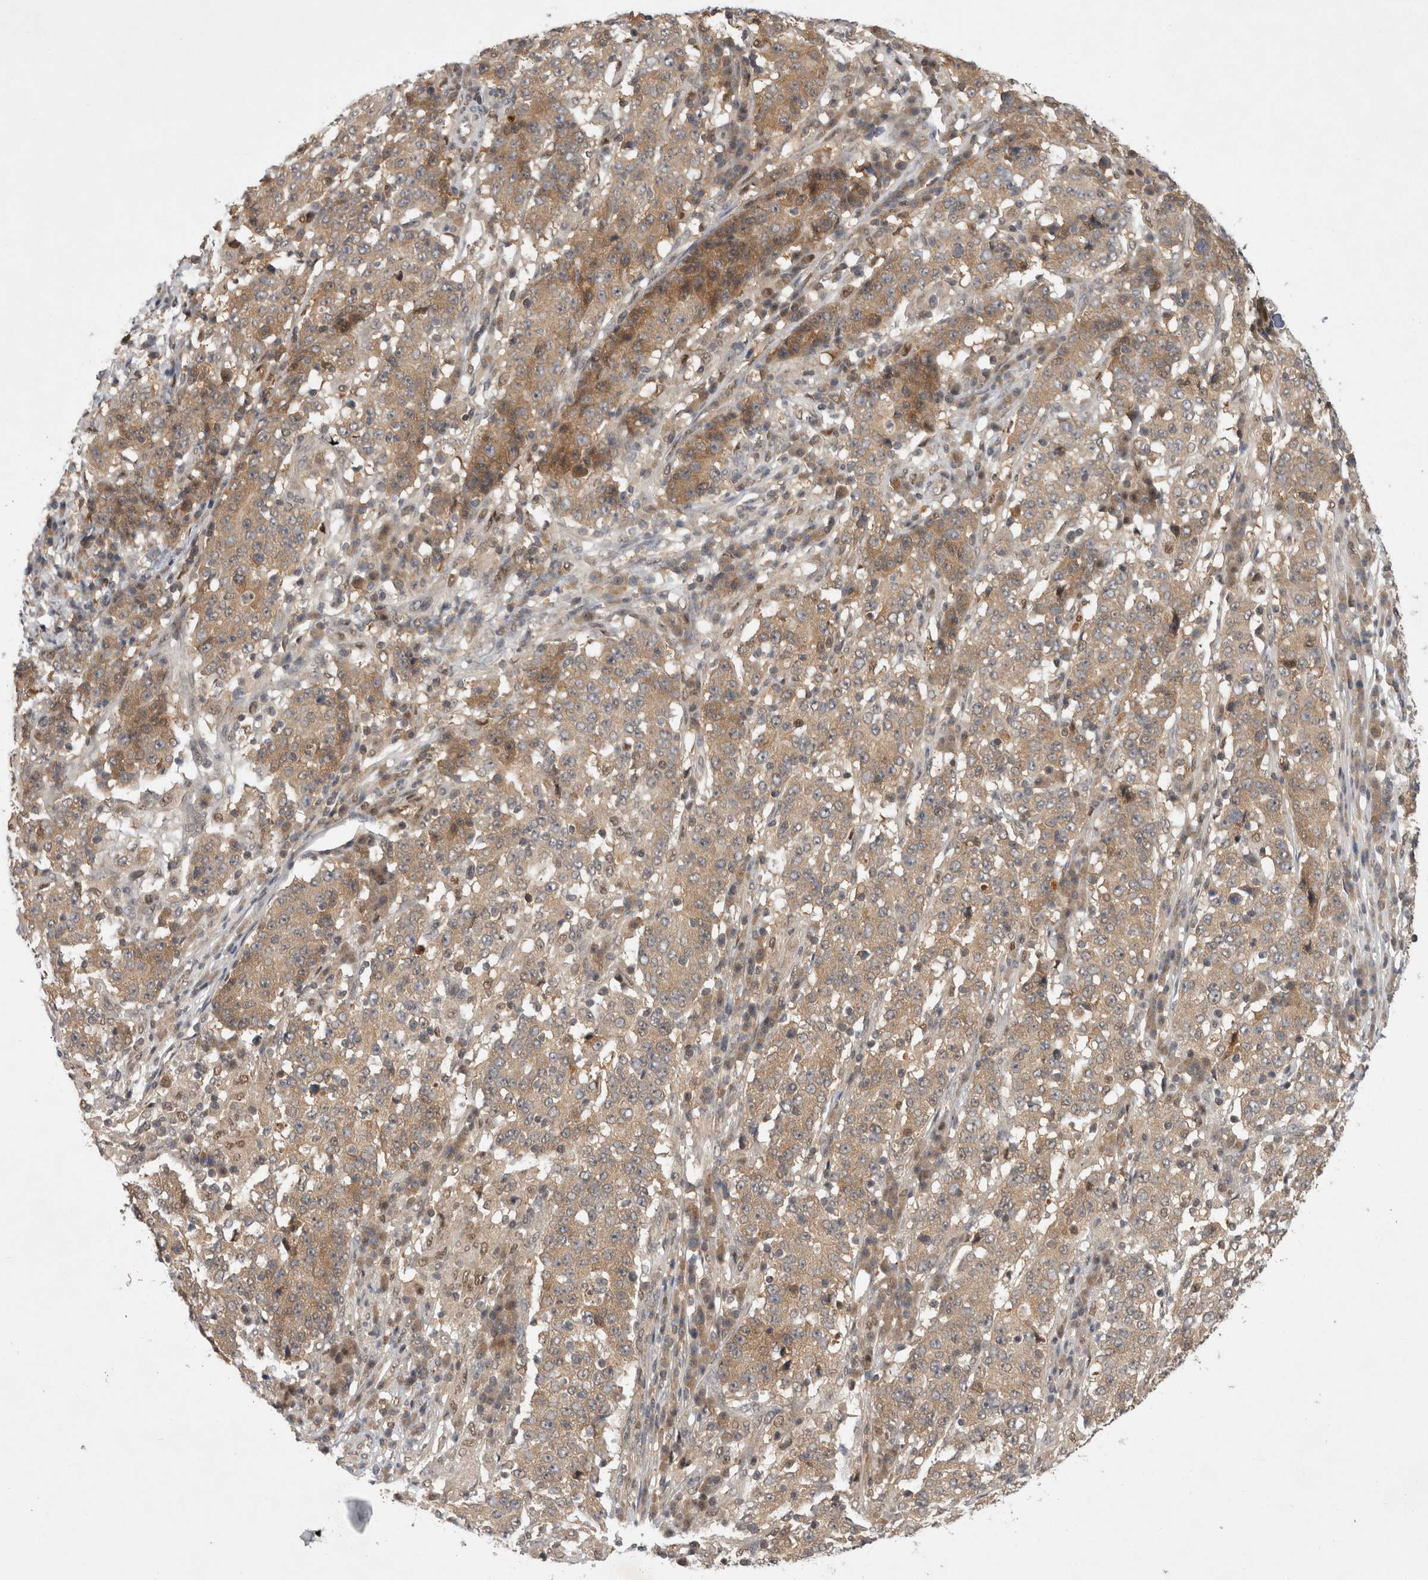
{"staining": {"intensity": "weak", "quantity": ">75%", "location": "cytoplasmic/membranous"}, "tissue": "stomach cancer", "cell_type": "Tumor cells", "image_type": "cancer", "snomed": [{"axis": "morphology", "description": "Adenocarcinoma, NOS"}, {"axis": "topography", "description": "Stomach"}], "caption": "DAB immunohistochemical staining of human stomach adenocarcinoma reveals weak cytoplasmic/membranous protein expression in about >75% of tumor cells.", "gene": "PSMB2", "patient": {"sex": "male", "age": 59}}